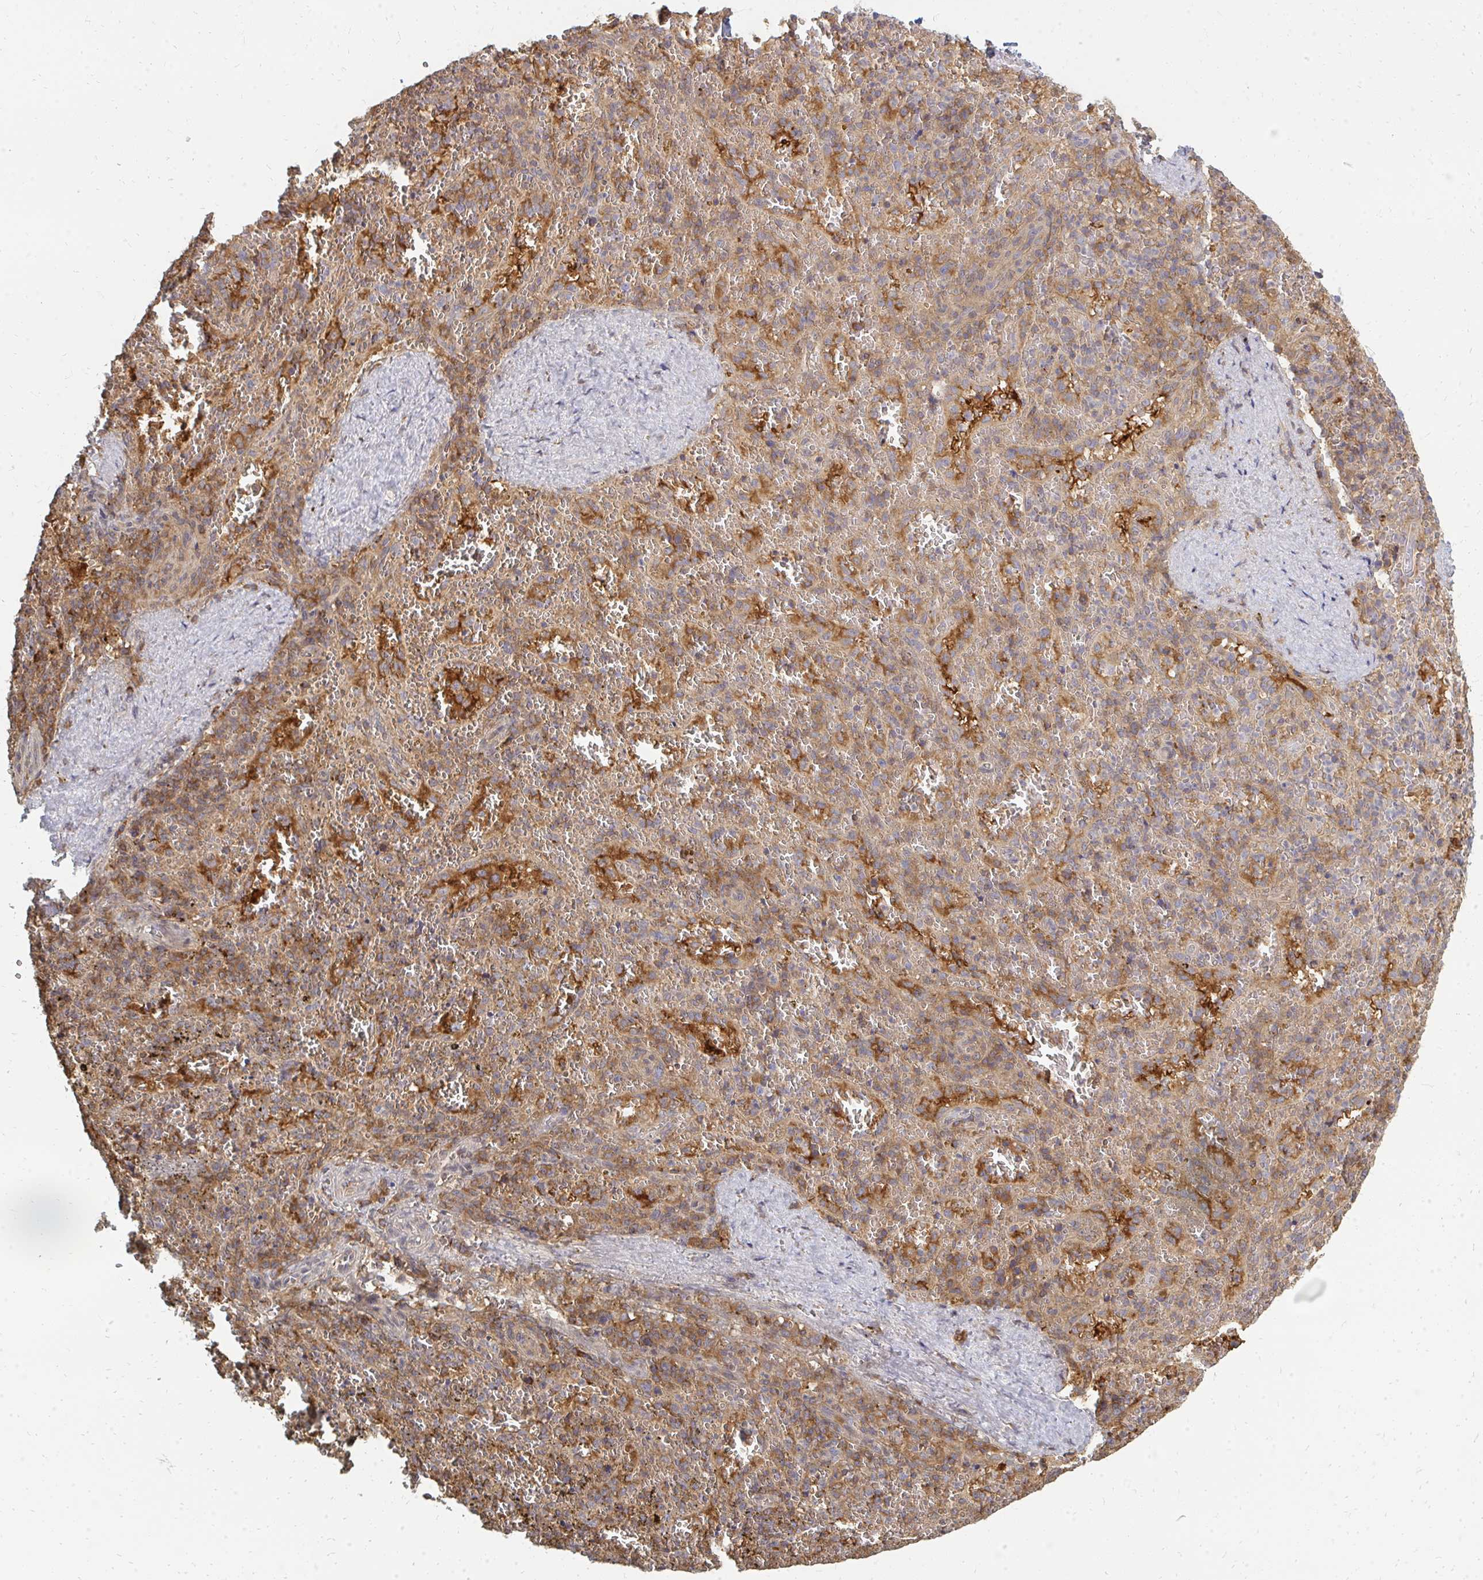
{"staining": {"intensity": "weak", "quantity": "25%-75%", "location": "cytoplasmic/membranous"}, "tissue": "spleen", "cell_type": "Cells in red pulp", "image_type": "normal", "snomed": [{"axis": "morphology", "description": "Normal tissue, NOS"}, {"axis": "topography", "description": "Spleen"}], "caption": "Cells in red pulp show weak cytoplasmic/membranous positivity in about 25%-75% of cells in benign spleen.", "gene": "ZNF285", "patient": {"sex": "female", "age": 50}}